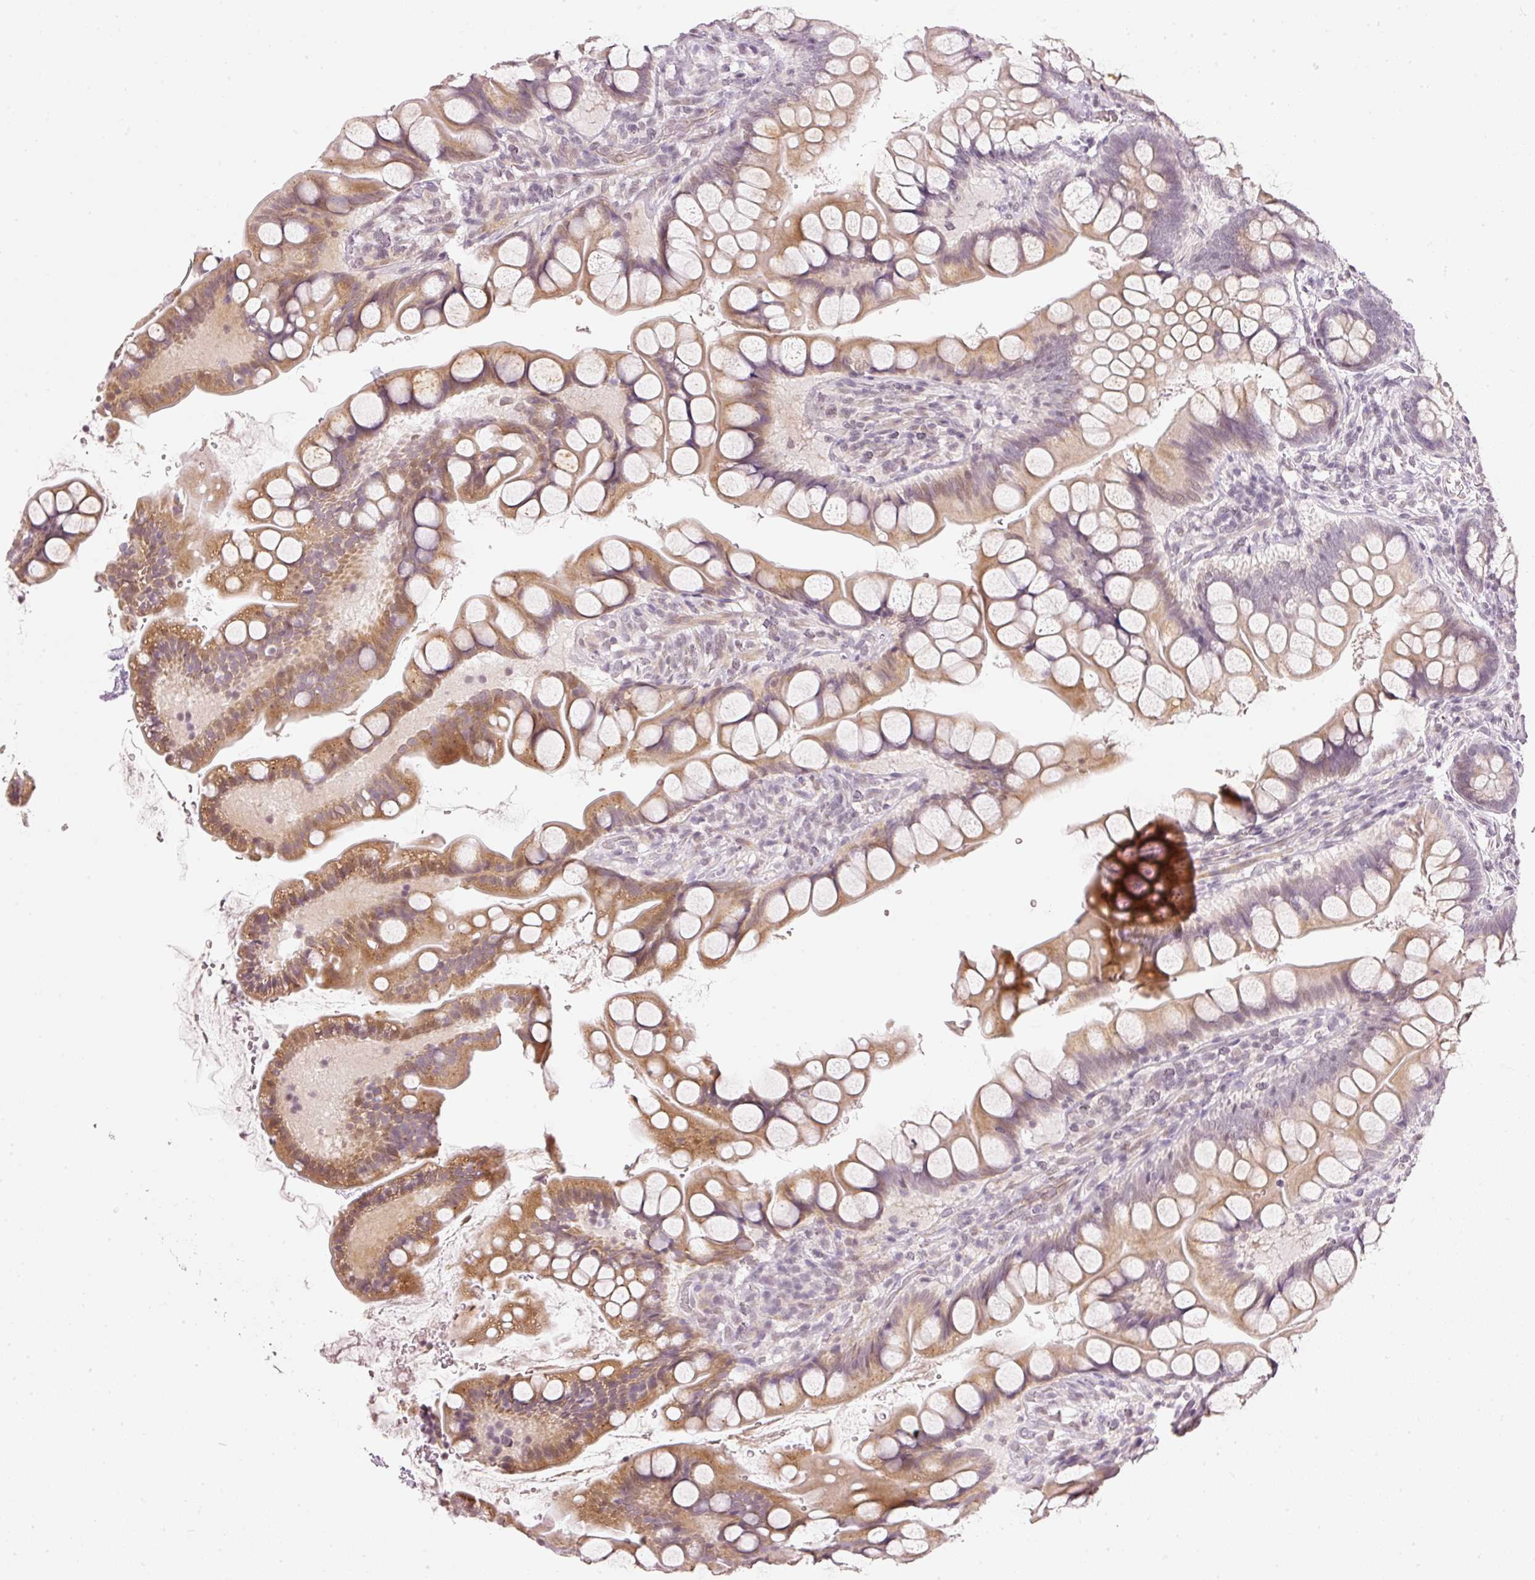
{"staining": {"intensity": "moderate", "quantity": "25%-75%", "location": "cytoplasmic/membranous"}, "tissue": "small intestine", "cell_type": "Glandular cells", "image_type": "normal", "snomed": [{"axis": "morphology", "description": "Normal tissue, NOS"}, {"axis": "topography", "description": "Small intestine"}], "caption": "Small intestine stained for a protein exhibits moderate cytoplasmic/membranous positivity in glandular cells.", "gene": "NRDE2", "patient": {"sex": "male", "age": 70}}